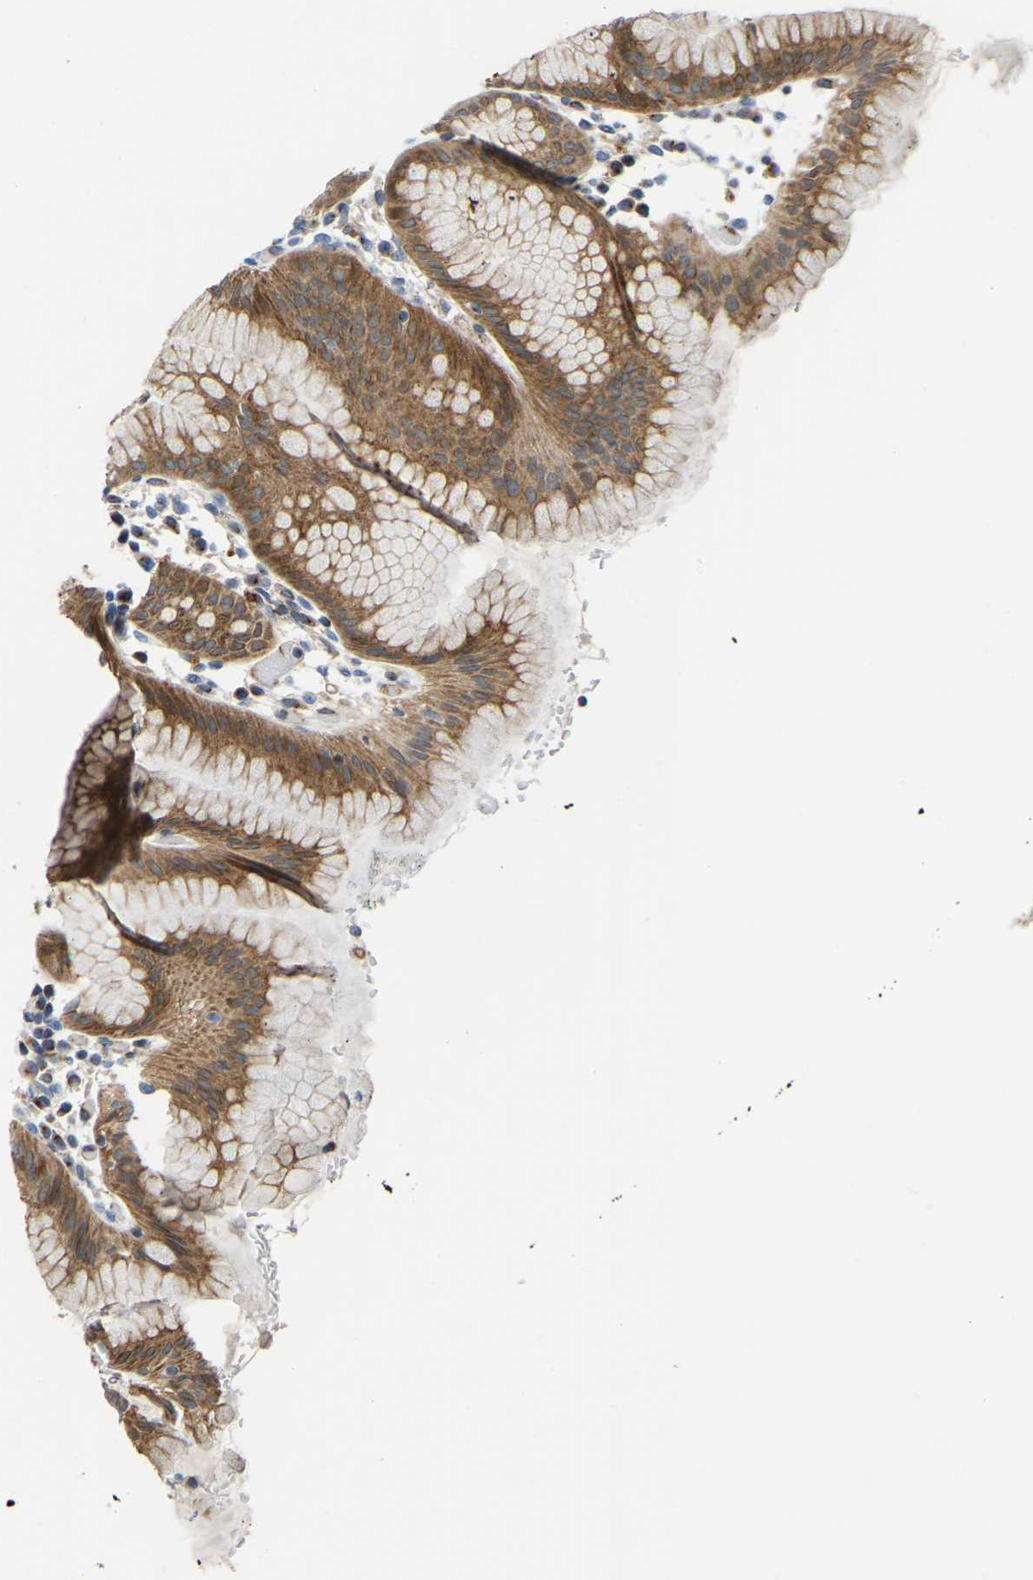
{"staining": {"intensity": "moderate", "quantity": "25%-75%", "location": "cytoplasmic/membranous"}, "tissue": "stomach", "cell_type": "Glandular cells", "image_type": "normal", "snomed": [{"axis": "morphology", "description": "Normal tissue, NOS"}, {"axis": "topography", "description": "Stomach"}, {"axis": "topography", "description": "Stomach, lower"}], "caption": "The micrograph demonstrates immunohistochemical staining of unremarkable stomach. There is moderate cytoplasmic/membranous positivity is appreciated in about 25%-75% of glandular cells.", "gene": "NME8", "patient": {"sex": "female", "age": 75}}